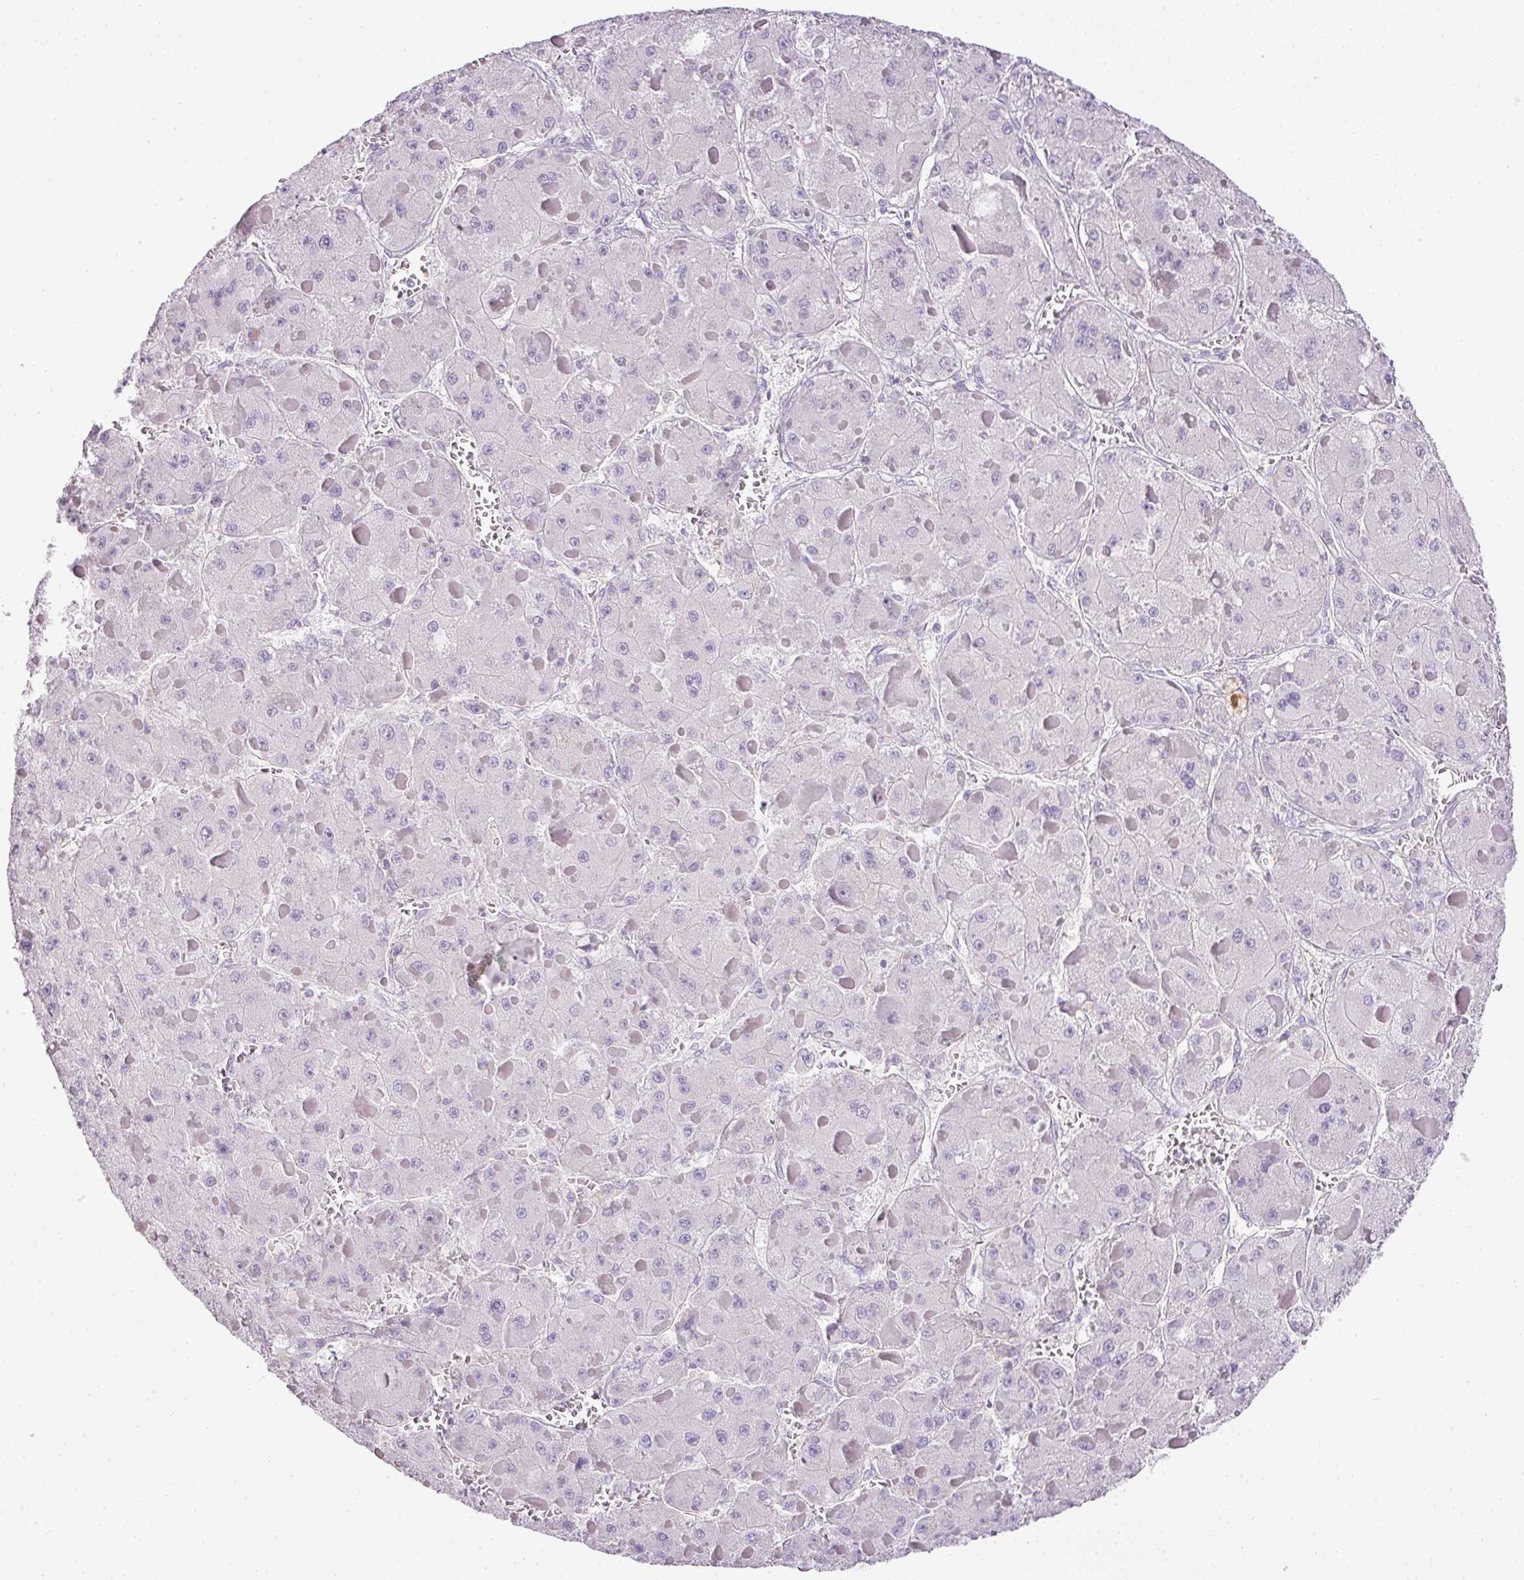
{"staining": {"intensity": "negative", "quantity": "none", "location": "none"}, "tissue": "liver cancer", "cell_type": "Tumor cells", "image_type": "cancer", "snomed": [{"axis": "morphology", "description": "Carcinoma, Hepatocellular, NOS"}, {"axis": "topography", "description": "Liver"}], "caption": "Immunohistochemistry (IHC) histopathology image of hepatocellular carcinoma (liver) stained for a protein (brown), which displays no expression in tumor cells. (DAB (3,3'-diaminobenzidine) immunohistochemistry visualized using brightfield microscopy, high magnification).", "gene": "RAX2", "patient": {"sex": "female", "age": 73}}